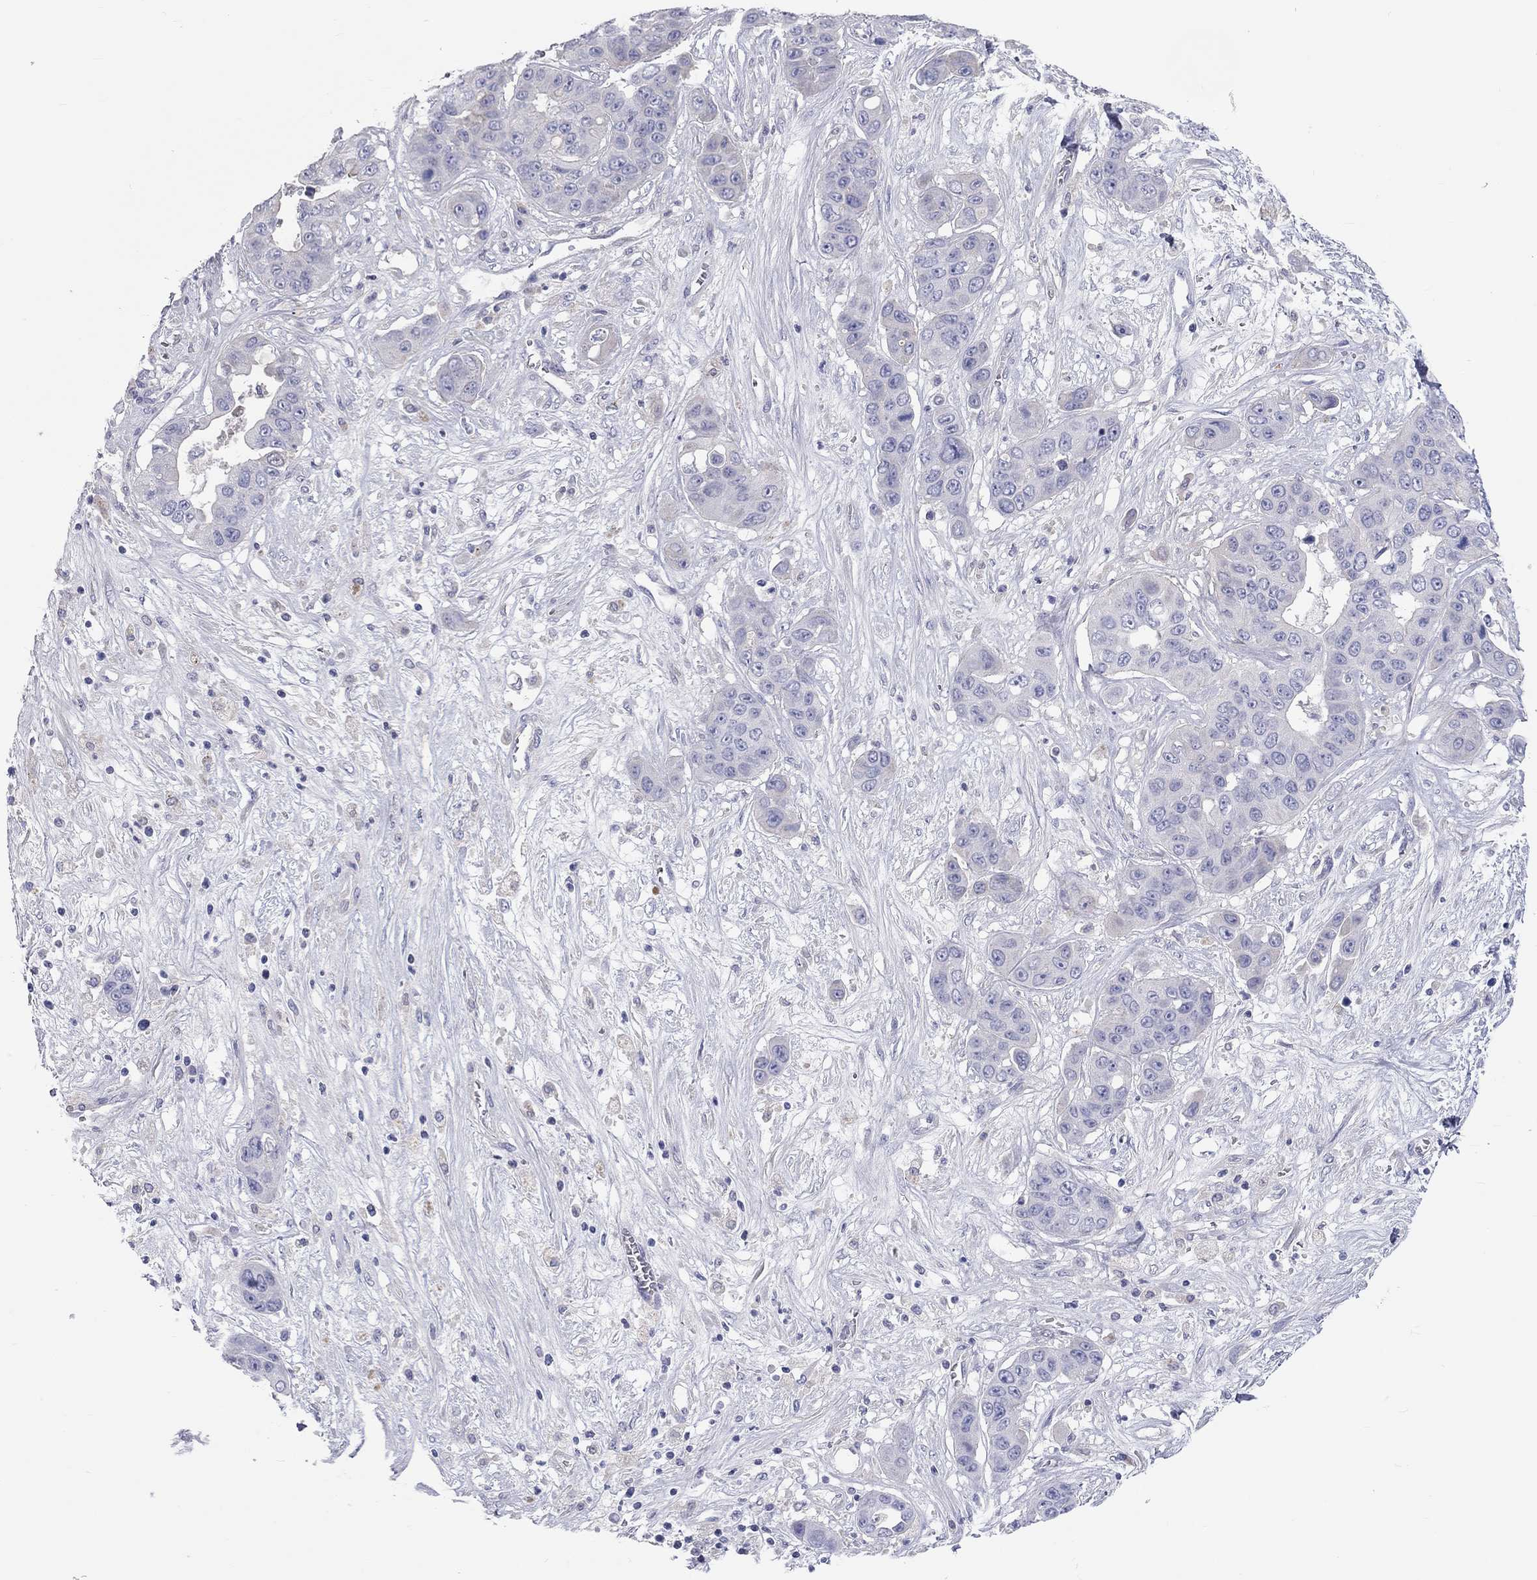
{"staining": {"intensity": "negative", "quantity": "none", "location": "none"}, "tissue": "liver cancer", "cell_type": "Tumor cells", "image_type": "cancer", "snomed": [{"axis": "morphology", "description": "Cholangiocarcinoma"}, {"axis": "topography", "description": "Liver"}], "caption": "Human liver cholangiocarcinoma stained for a protein using immunohistochemistry (IHC) shows no staining in tumor cells.", "gene": "ST7L", "patient": {"sex": "female", "age": 52}}